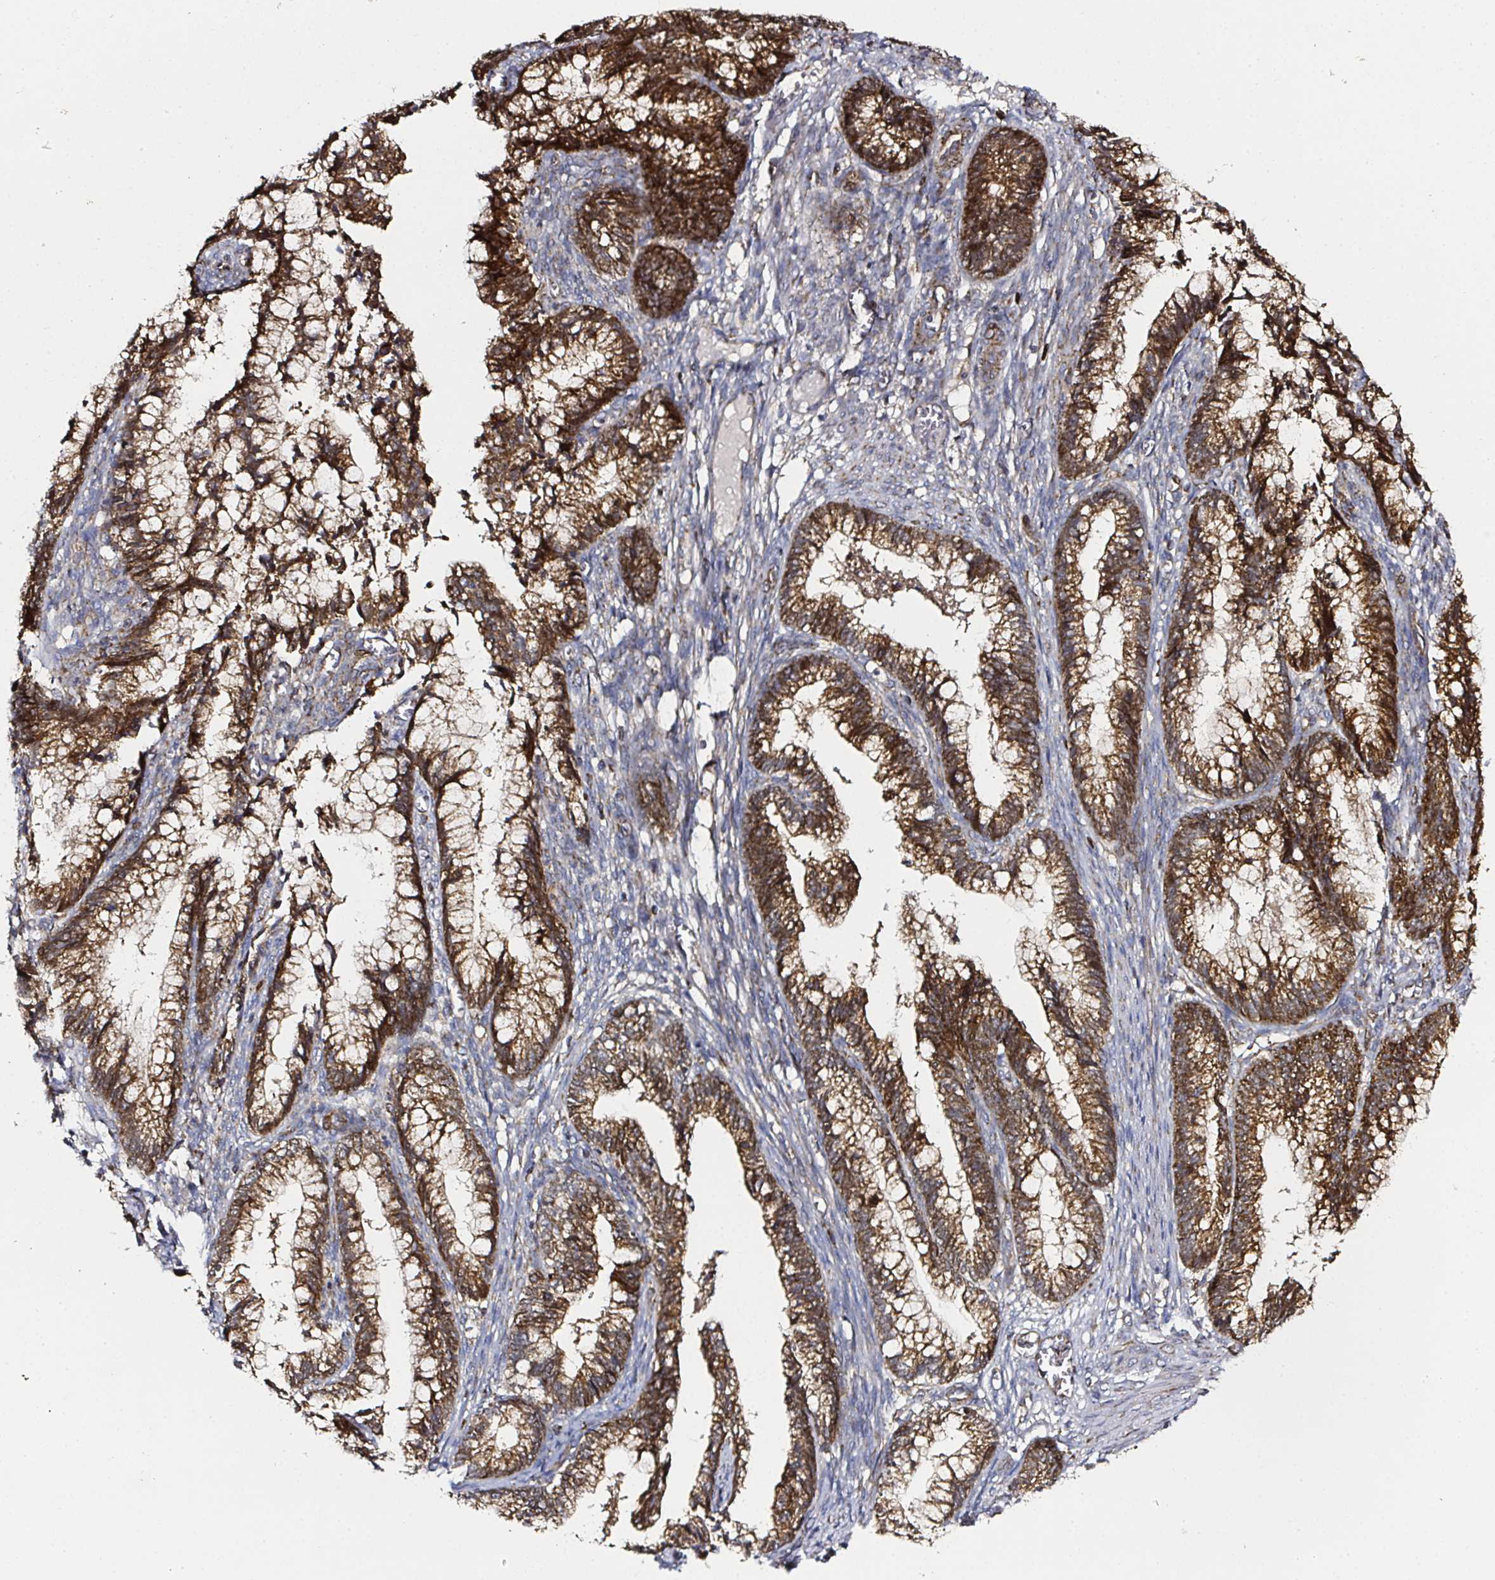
{"staining": {"intensity": "strong", "quantity": ">75%", "location": "cytoplasmic/membranous"}, "tissue": "cervical cancer", "cell_type": "Tumor cells", "image_type": "cancer", "snomed": [{"axis": "morphology", "description": "Adenocarcinoma, NOS"}, {"axis": "topography", "description": "Cervix"}], "caption": "There is high levels of strong cytoplasmic/membranous expression in tumor cells of cervical cancer, as demonstrated by immunohistochemical staining (brown color).", "gene": "ATAD3B", "patient": {"sex": "female", "age": 44}}